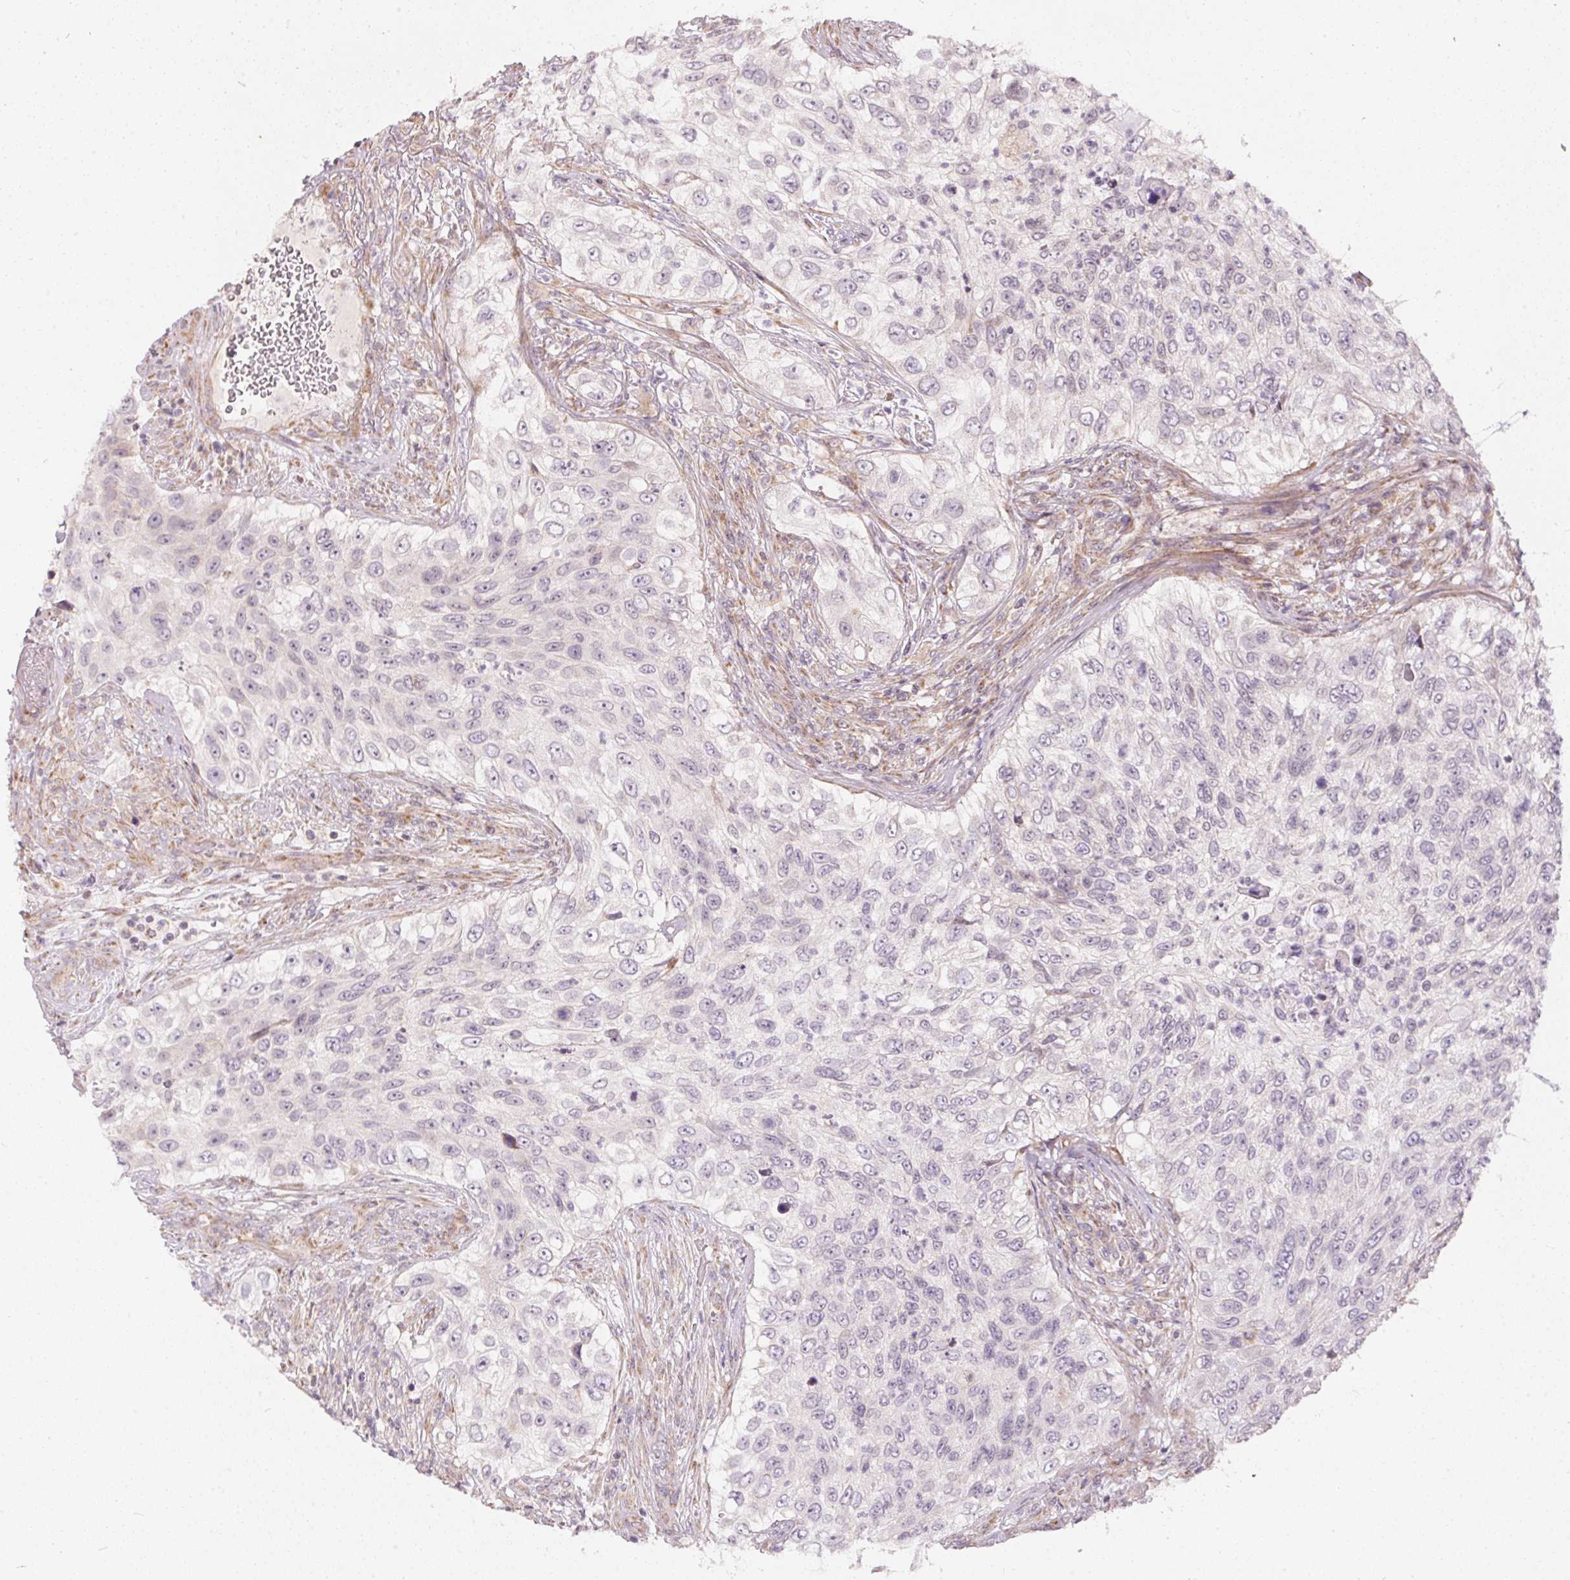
{"staining": {"intensity": "negative", "quantity": "none", "location": "none"}, "tissue": "urothelial cancer", "cell_type": "Tumor cells", "image_type": "cancer", "snomed": [{"axis": "morphology", "description": "Urothelial carcinoma, High grade"}, {"axis": "topography", "description": "Urinary bladder"}], "caption": "Tumor cells are negative for brown protein staining in urothelial cancer.", "gene": "VWA5B2", "patient": {"sex": "female", "age": 60}}